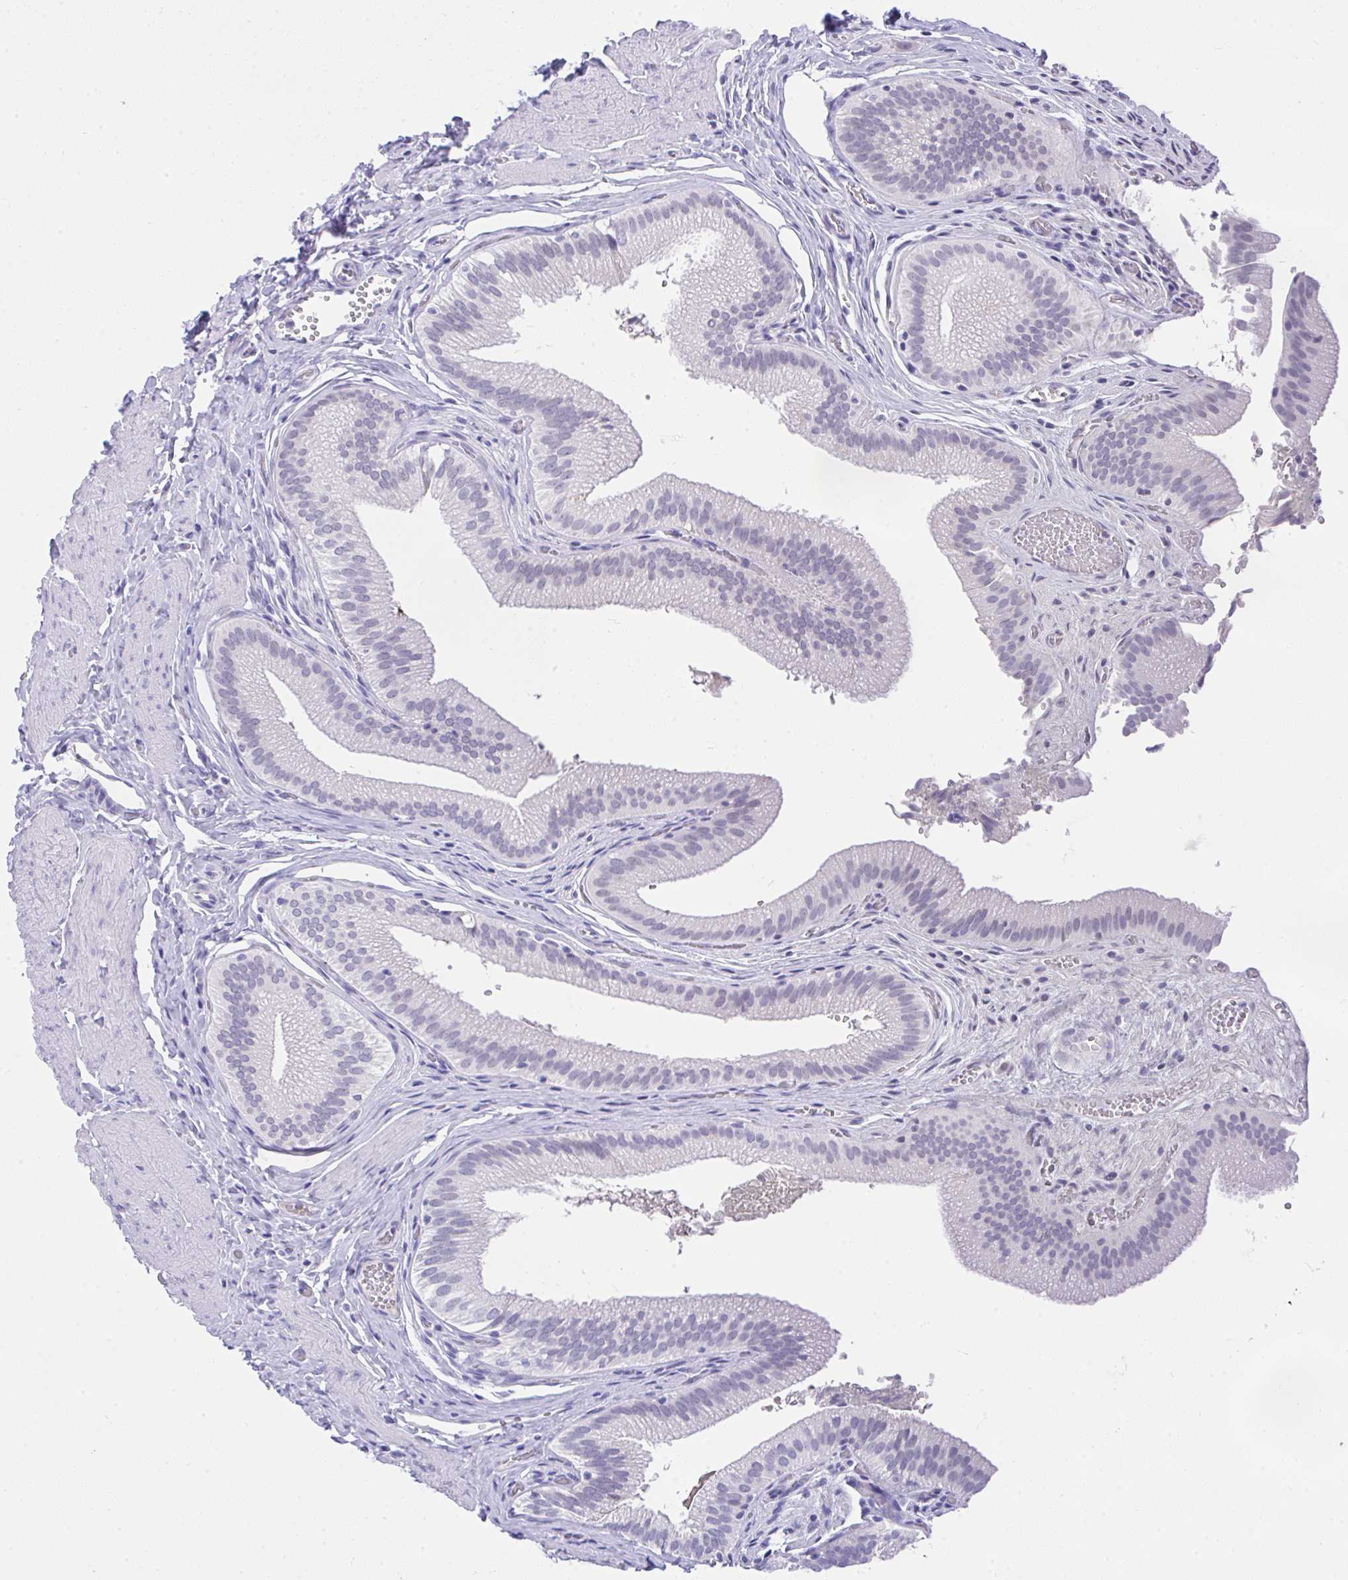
{"staining": {"intensity": "negative", "quantity": "none", "location": "none"}, "tissue": "gallbladder", "cell_type": "Glandular cells", "image_type": "normal", "snomed": [{"axis": "morphology", "description": "Normal tissue, NOS"}, {"axis": "topography", "description": "Gallbladder"}, {"axis": "topography", "description": "Peripheral nerve tissue"}], "caption": "There is no significant expression in glandular cells of gallbladder. Nuclei are stained in blue.", "gene": "MS4A12", "patient": {"sex": "male", "age": 17}}